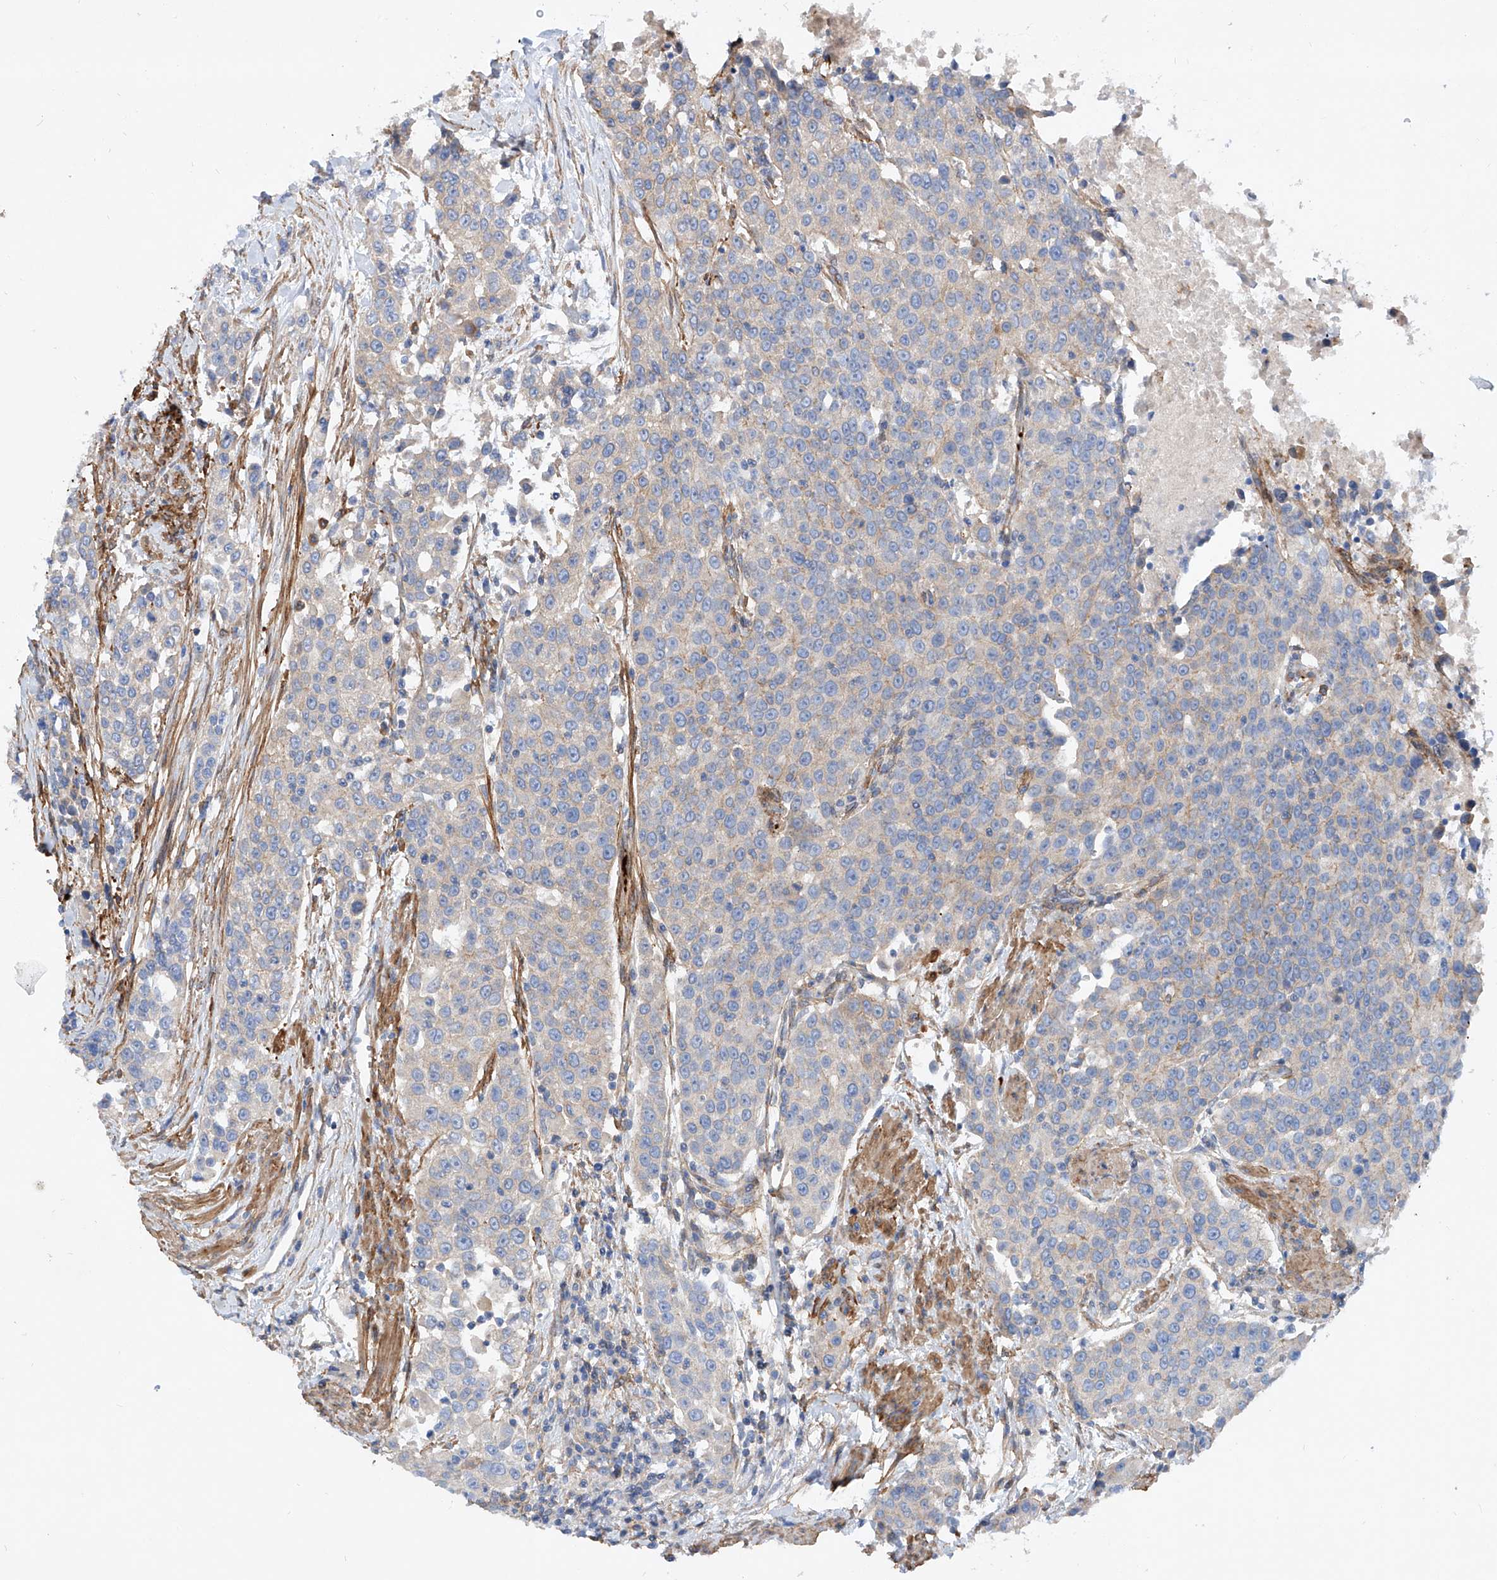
{"staining": {"intensity": "weak", "quantity": "<25%", "location": "cytoplasmic/membranous"}, "tissue": "urothelial cancer", "cell_type": "Tumor cells", "image_type": "cancer", "snomed": [{"axis": "morphology", "description": "Urothelial carcinoma, High grade"}, {"axis": "topography", "description": "Urinary bladder"}], "caption": "Tumor cells are negative for brown protein staining in urothelial cancer. (Stains: DAB (3,3'-diaminobenzidine) immunohistochemistry with hematoxylin counter stain, Microscopy: brightfield microscopy at high magnification).", "gene": "TAS2R60", "patient": {"sex": "female", "age": 80}}